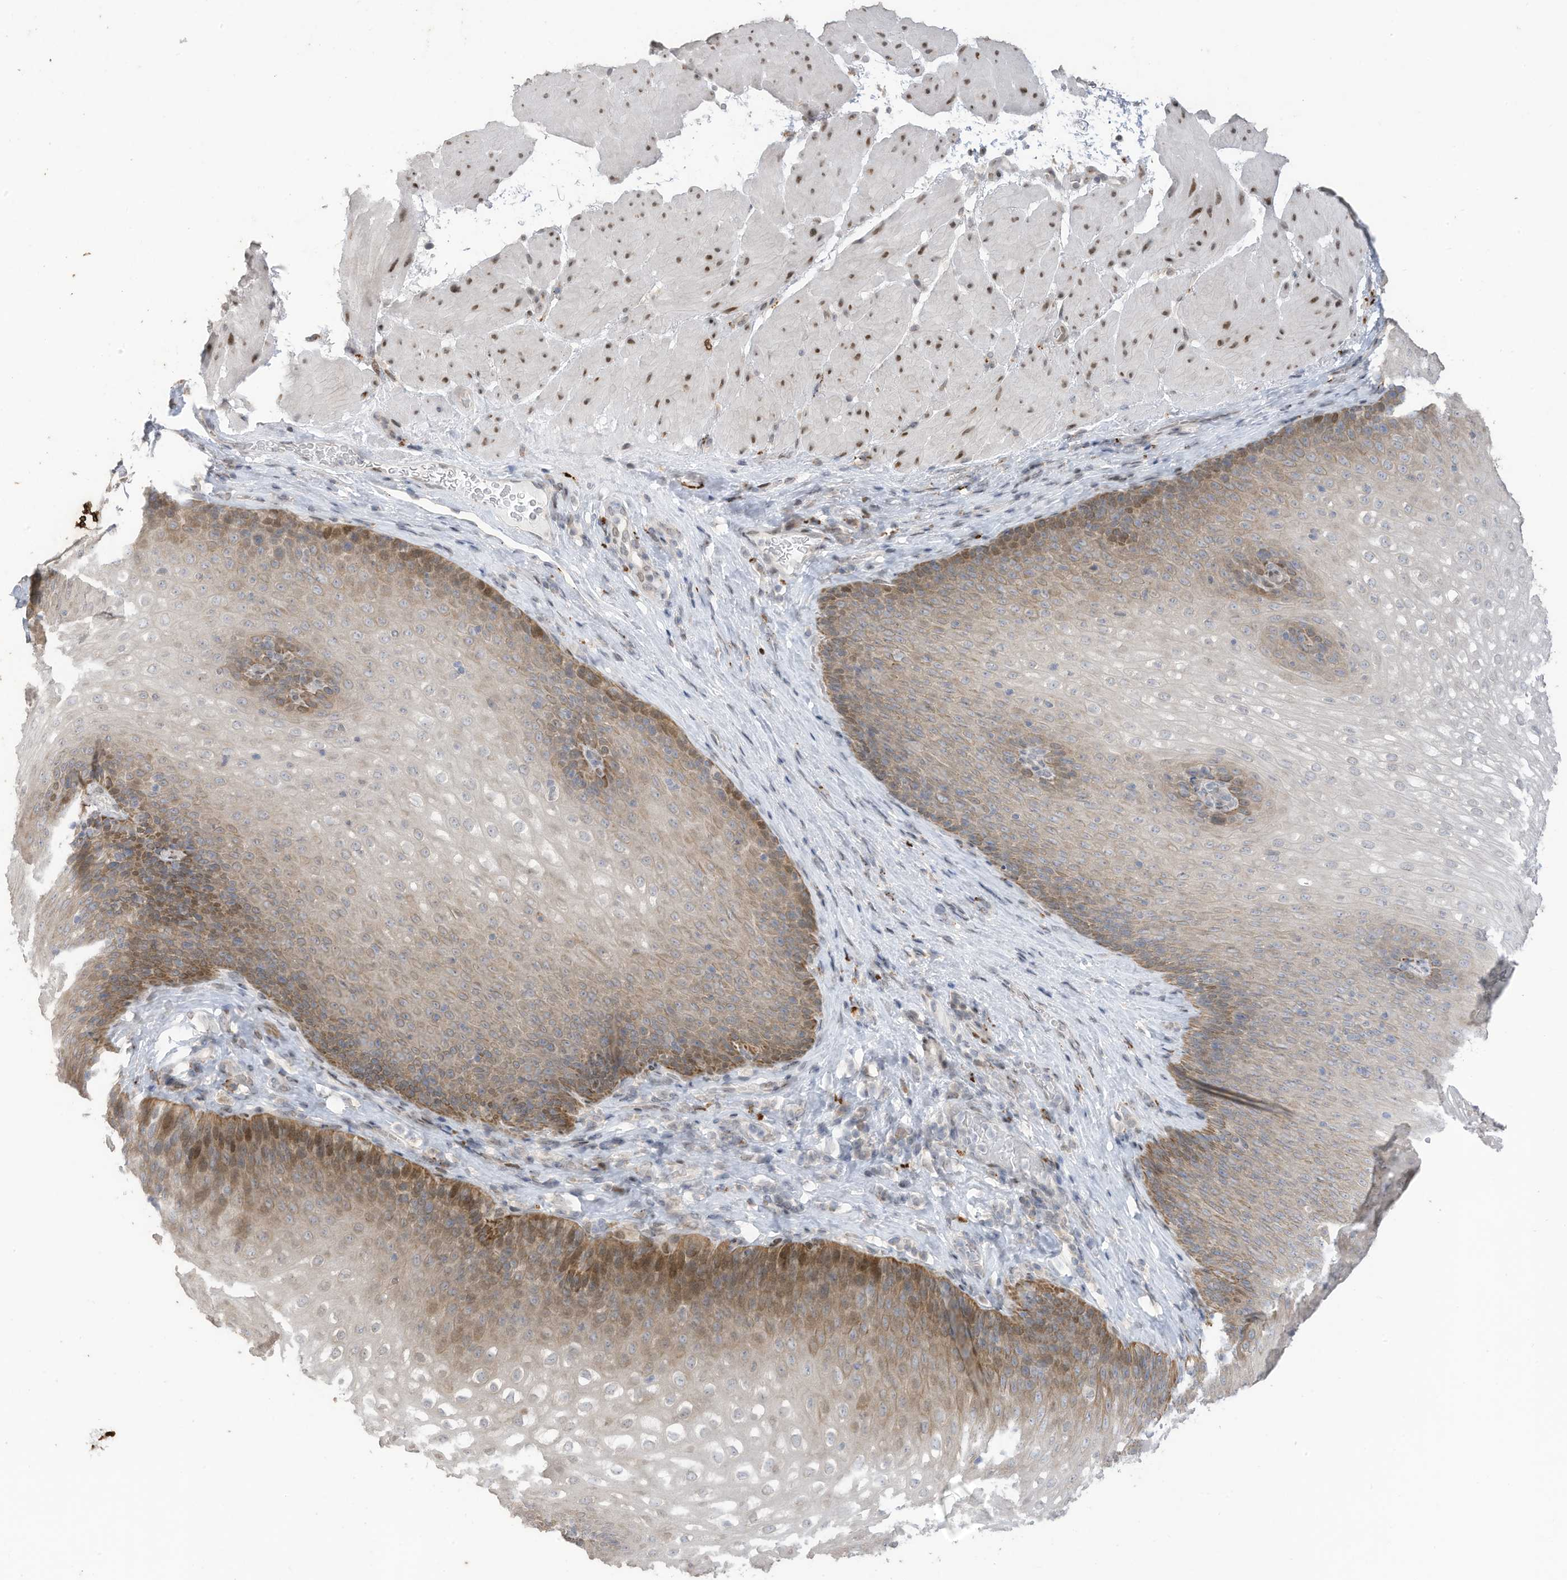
{"staining": {"intensity": "moderate", "quantity": "25%-75%", "location": "cytoplasmic/membranous,nuclear"}, "tissue": "esophagus", "cell_type": "Squamous epithelial cells", "image_type": "normal", "snomed": [{"axis": "morphology", "description": "Normal tissue, NOS"}, {"axis": "topography", "description": "Esophagus"}], "caption": "A histopathology image of esophagus stained for a protein reveals moderate cytoplasmic/membranous,nuclear brown staining in squamous epithelial cells.", "gene": "RABL3", "patient": {"sex": "female", "age": 66}}